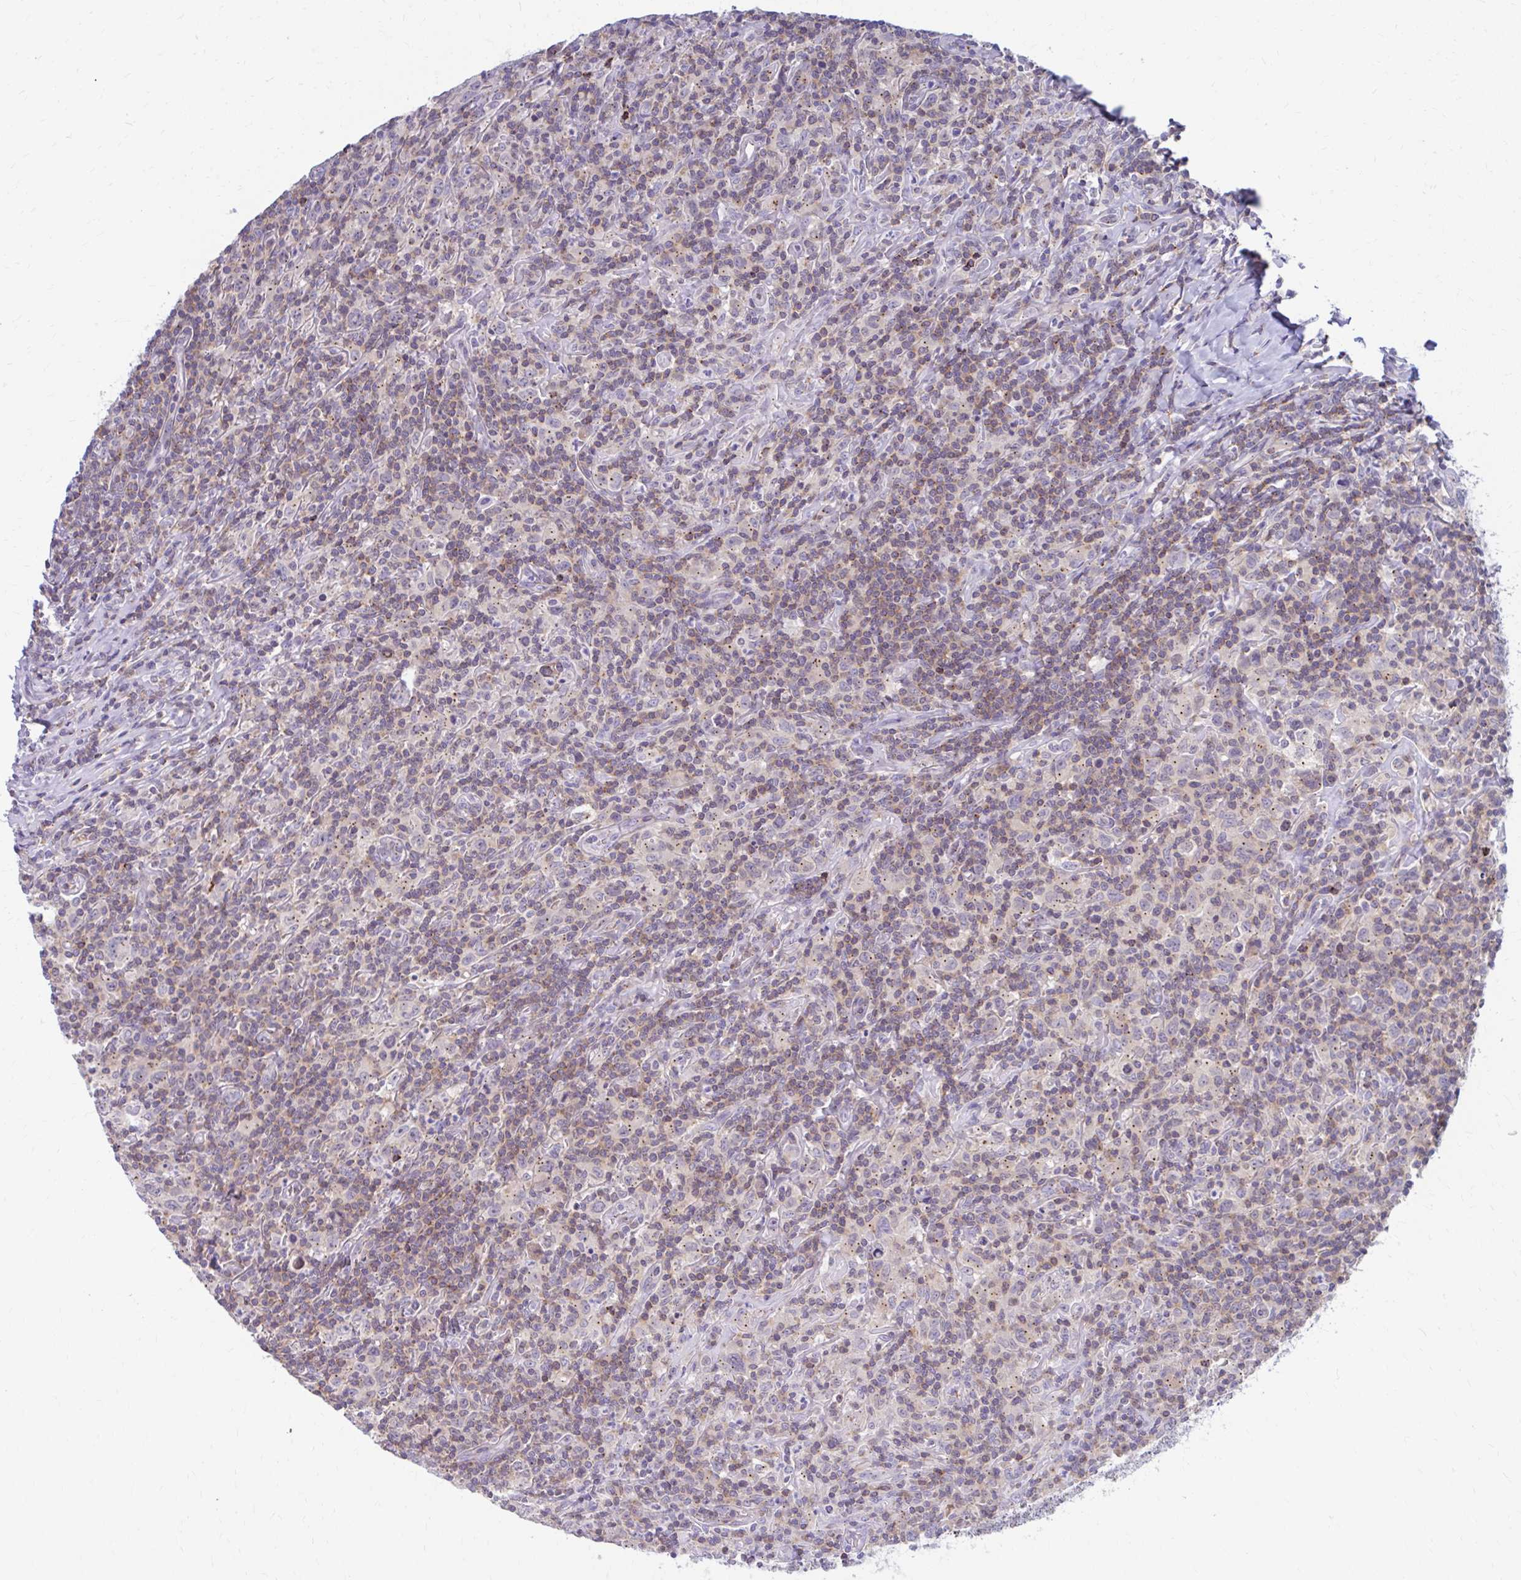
{"staining": {"intensity": "negative", "quantity": "none", "location": "none"}, "tissue": "lymphoma", "cell_type": "Tumor cells", "image_type": "cancer", "snomed": [{"axis": "morphology", "description": "Hodgkin's disease, NOS"}, {"axis": "topography", "description": "Lymph node"}], "caption": "This is an immunohistochemistry (IHC) histopathology image of Hodgkin's disease. There is no staining in tumor cells.", "gene": "RADIL", "patient": {"sex": "female", "age": 18}}